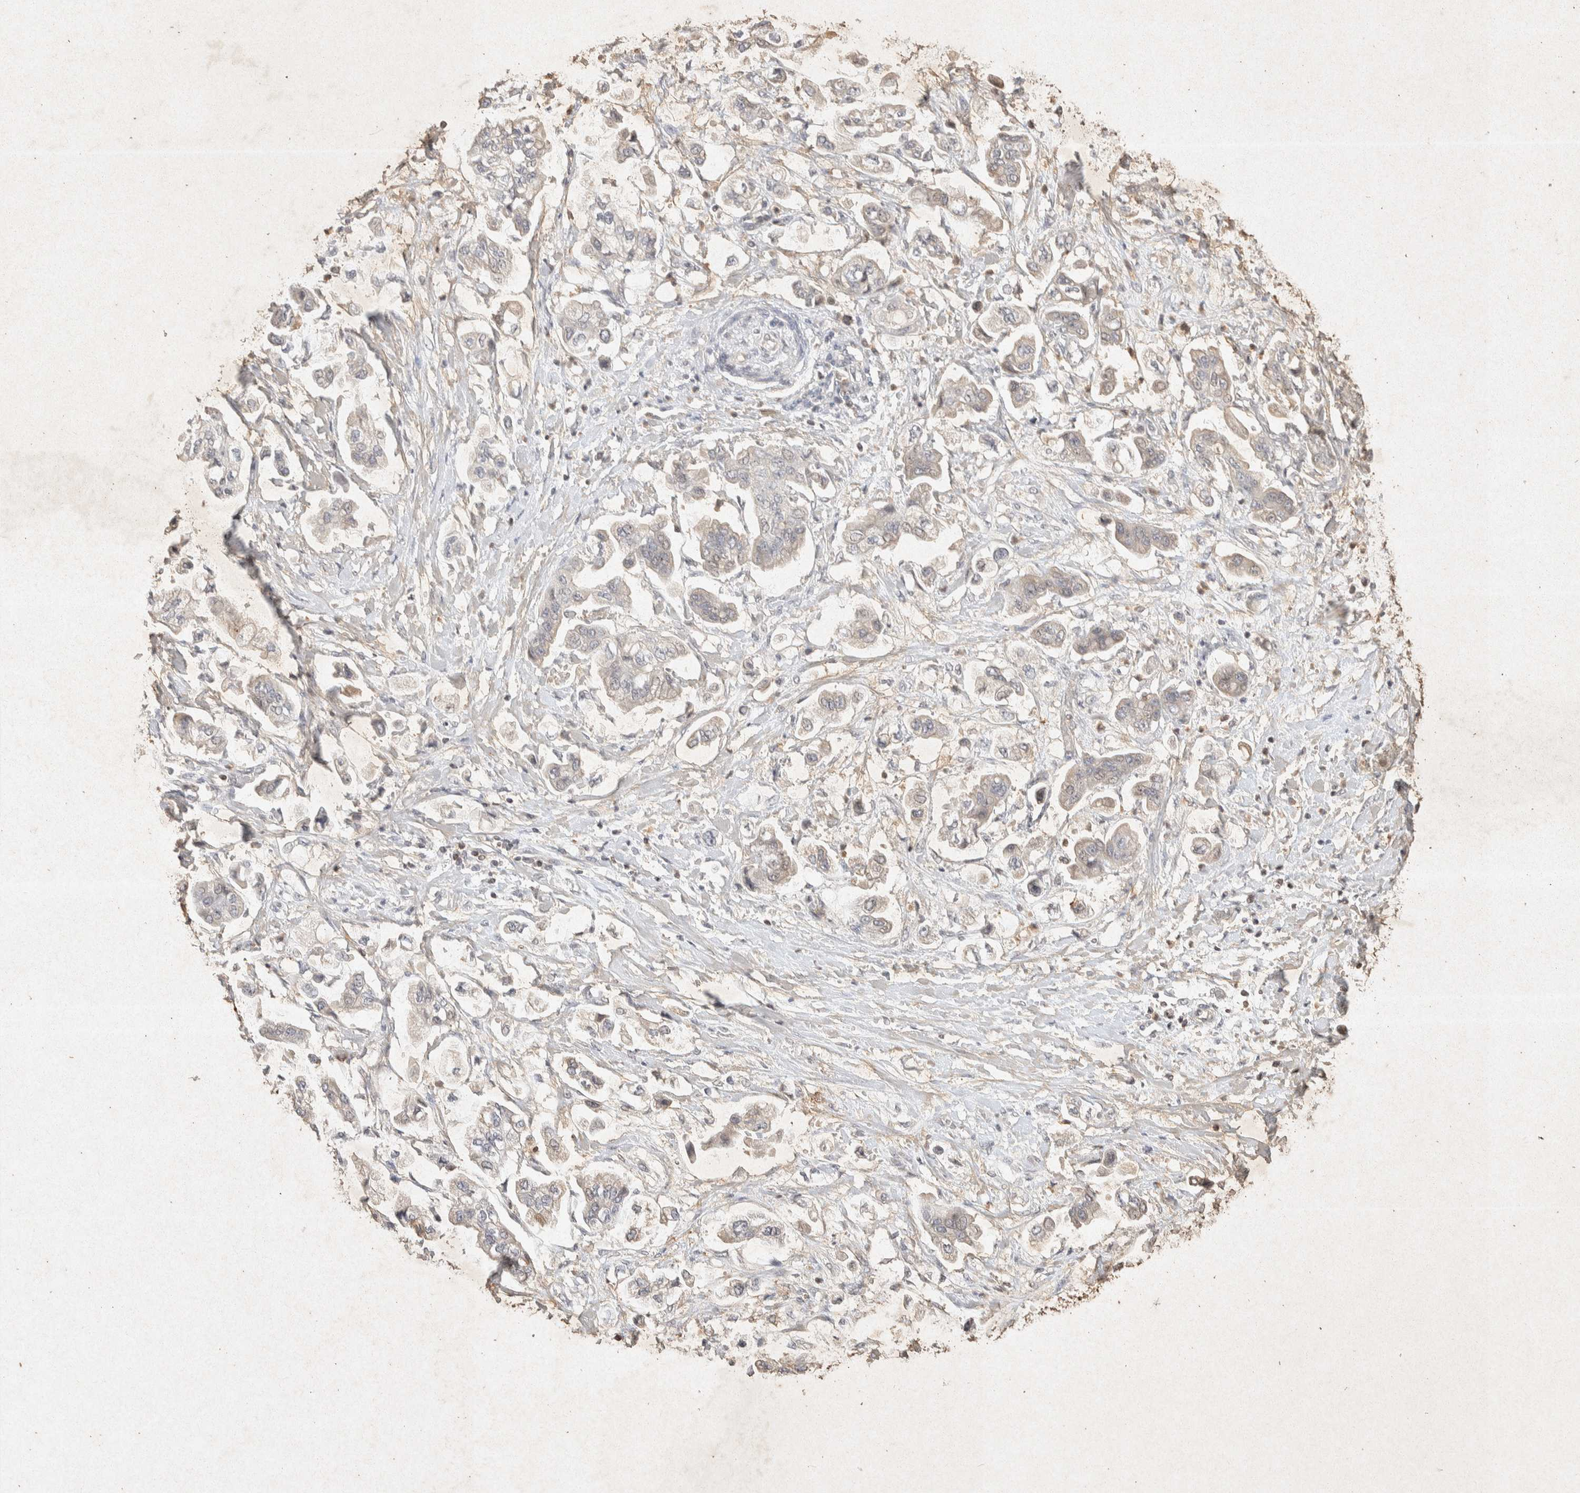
{"staining": {"intensity": "weak", "quantity": "<25%", "location": "cytoplasmic/membranous"}, "tissue": "stomach cancer", "cell_type": "Tumor cells", "image_type": "cancer", "snomed": [{"axis": "morphology", "description": "Adenocarcinoma, NOS"}, {"axis": "topography", "description": "Stomach"}], "caption": "Protein analysis of stomach cancer (adenocarcinoma) shows no significant expression in tumor cells. (Stains: DAB (3,3'-diaminobenzidine) immunohistochemistry with hematoxylin counter stain, Microscopy: brightfield microscopy at high magnification).", "gene": "RAC2", "patient": {"sex": "male", "age": 62}}